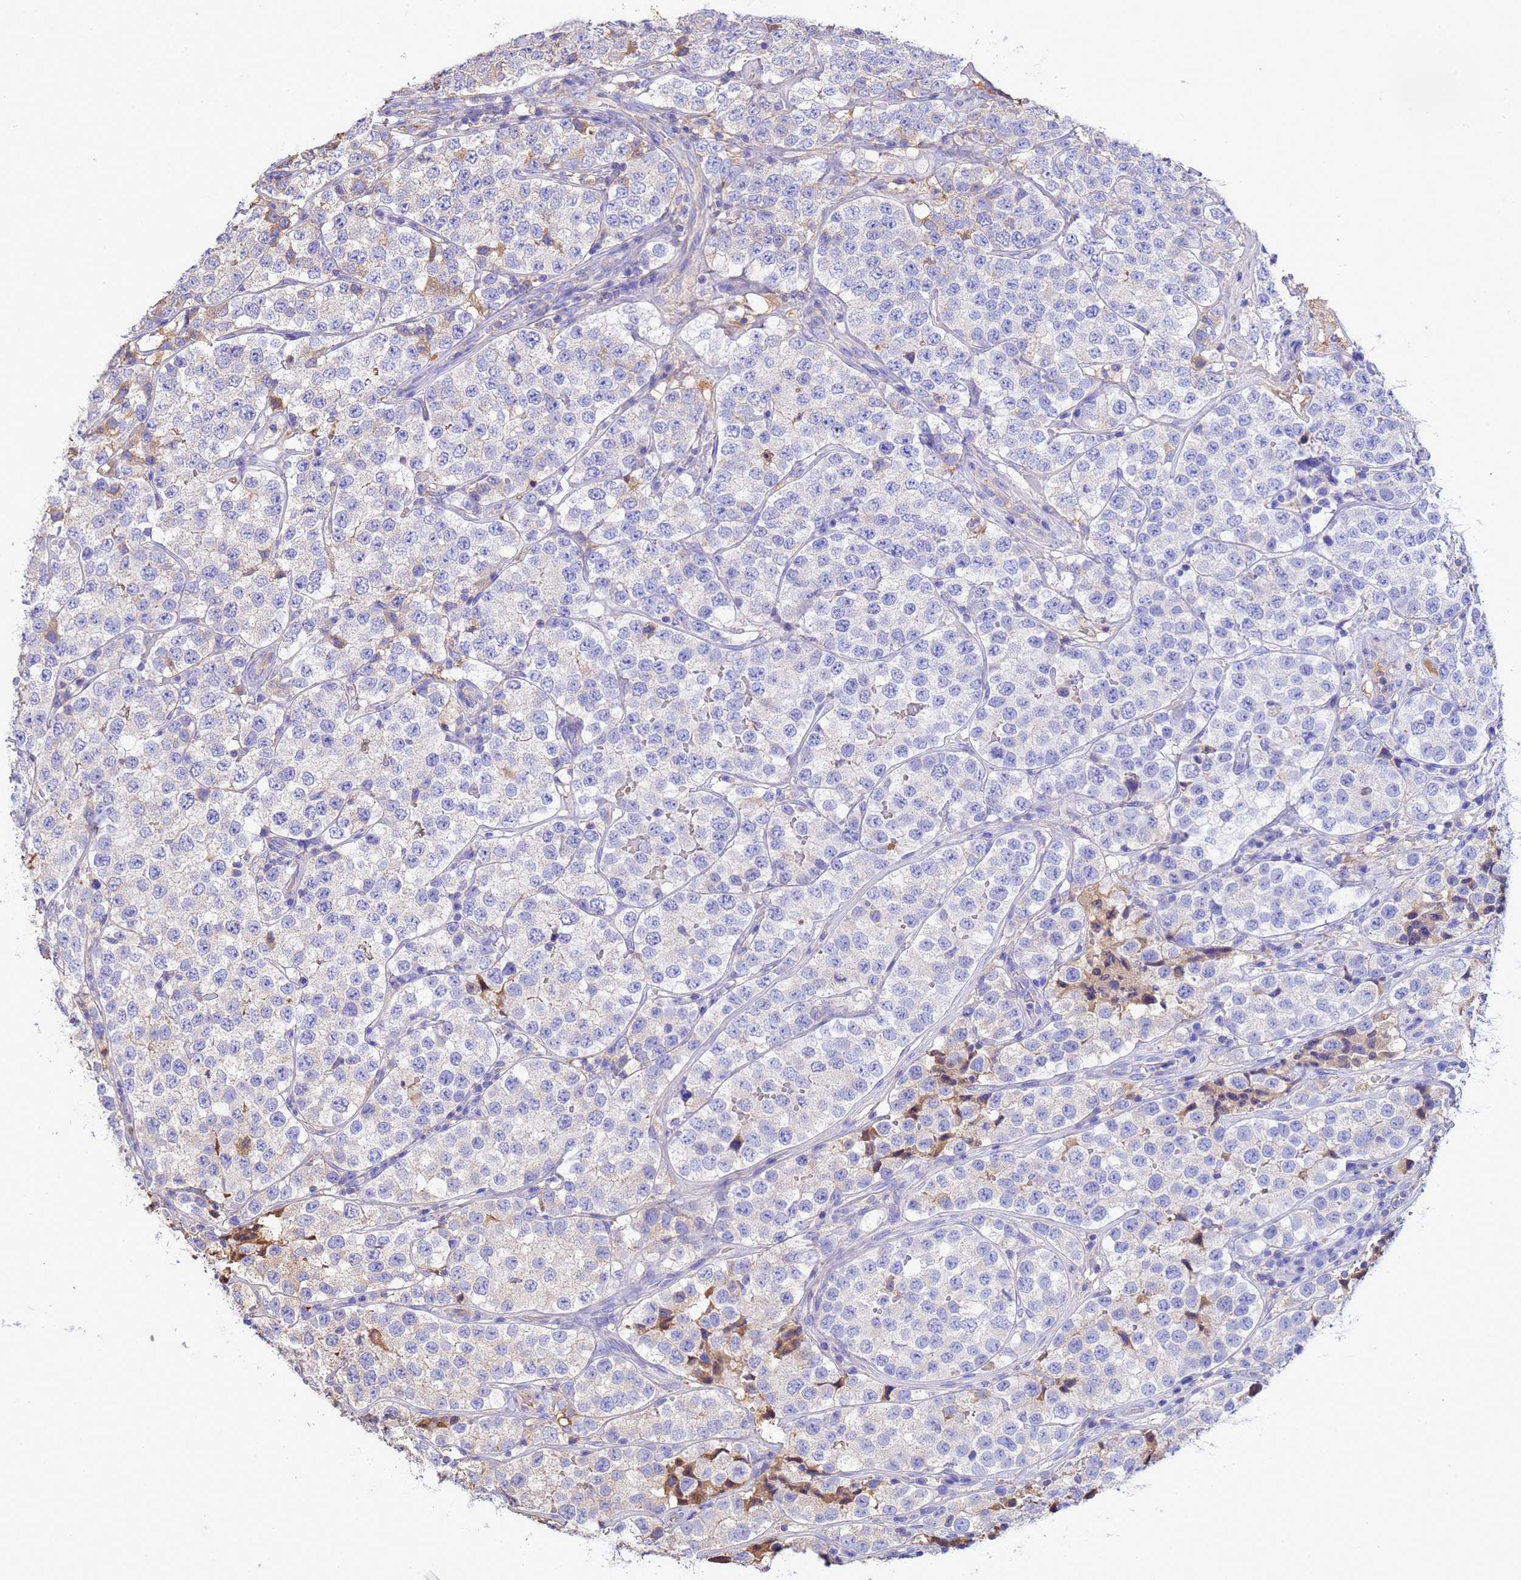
{"staining": {"intensity": "negative", "quantity": "none", "location": "none"}, "tissue": "testis cancer", "cell_type": "Tumor cells", "image_type": "cancer", "snomed": [{"axis": "morphology", "description": "Seminoma, NOS"}, {"axis": "topography", "description": "Testis"}], "caption": "Tumor cells are negative for protein expression in human testis cancer (seminoma).", "gene": "GLUD1", "patient": {"sex": "male", "age": 34}}